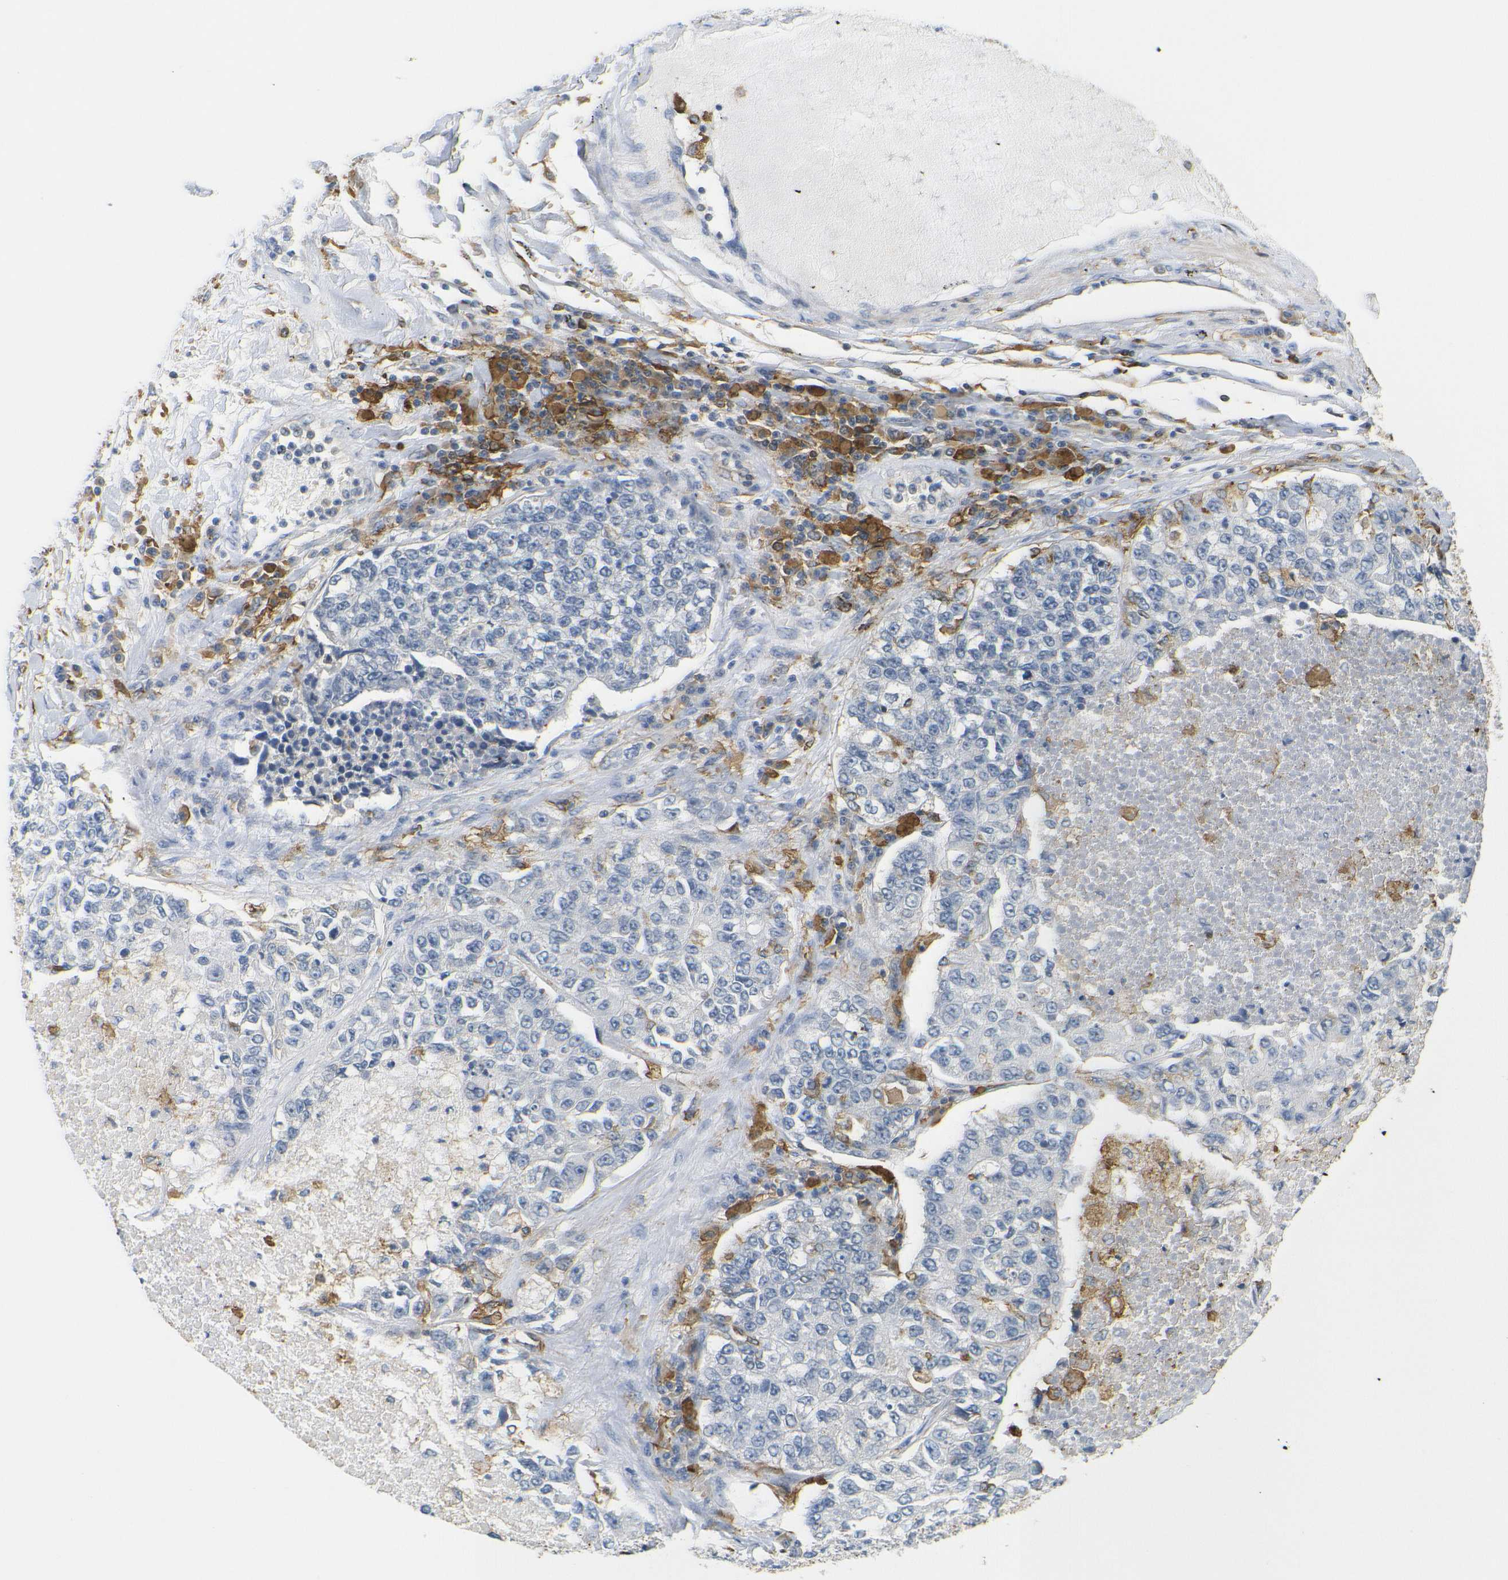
{"staining": {"intensity": "negative", "quantity": "none", "location": "none"}, "tissue": "lung cancer", "cell_type": "Tumor cells", "image_type": "cancer", "snomed": [{"axis": "morphology", "description": "Adenocarcinoma, NOS"}, {"axis": "topography", "description": "Lung"}], "caption": "A micrograph of lung cancer stained for a protein demonstrates no brown staining in tumor cells.", "gene": "HLA-DQB1", "patient": {"sex": "male", "age": 49}}